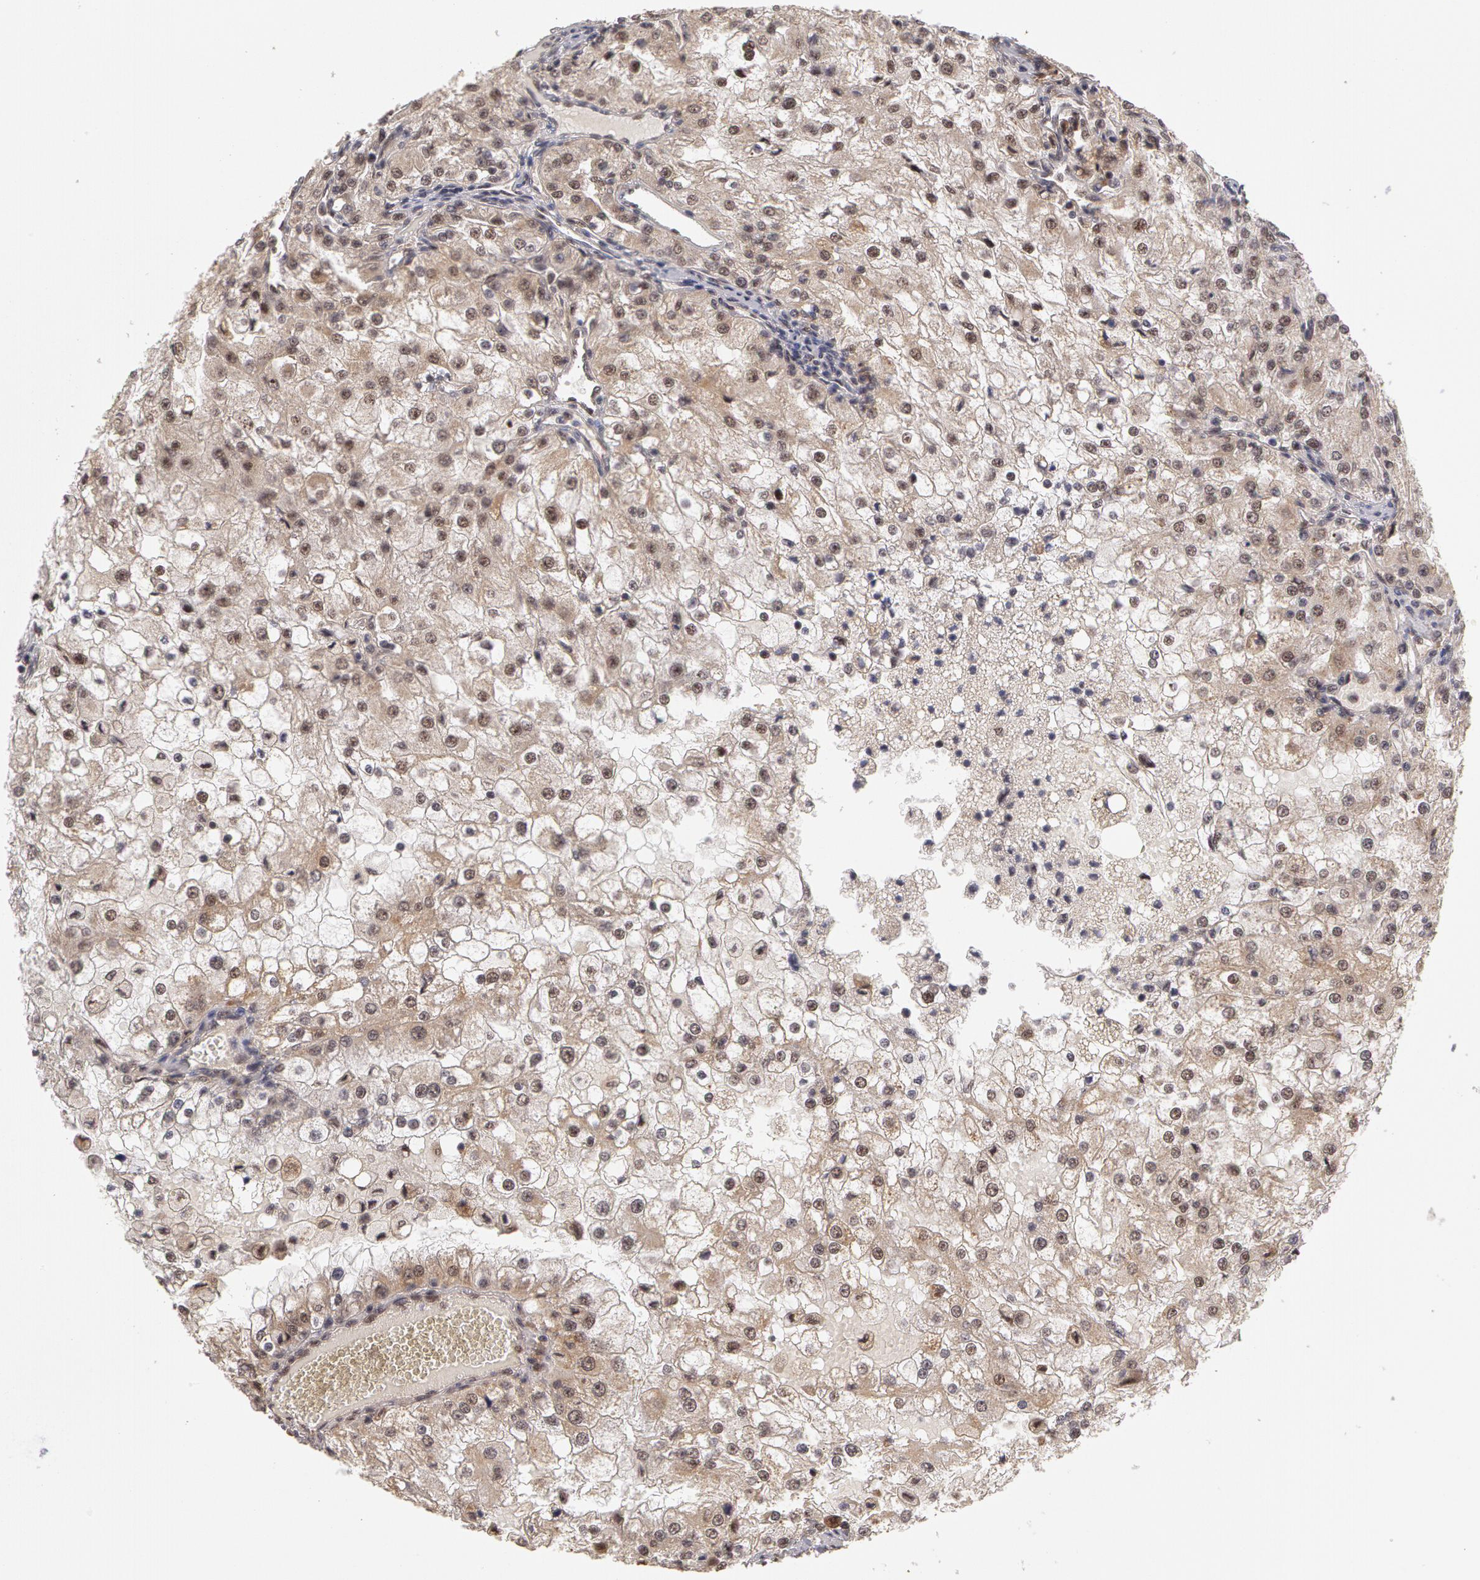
{"staining": {"intensity": "weak", "quantity": "25%-75%", "location": "cytoplasmic/membranous"}, "tissue": "renal cancer", "cell_type": "Tumor cells", "image_type": "cancer", "snomed": [{"axis": "morphology", "description": "Adenocarcinoma, NOS"}, {"axis": "topography", "description": "Kidney"}], "caption": "Weak cytoplasmic/membranous expression is identified in approximately 25%-75% of tumor cells in adenocarcinoma (renal).", "gene": "GLIS1", "patient": {"sex": "female", "age": 74}}